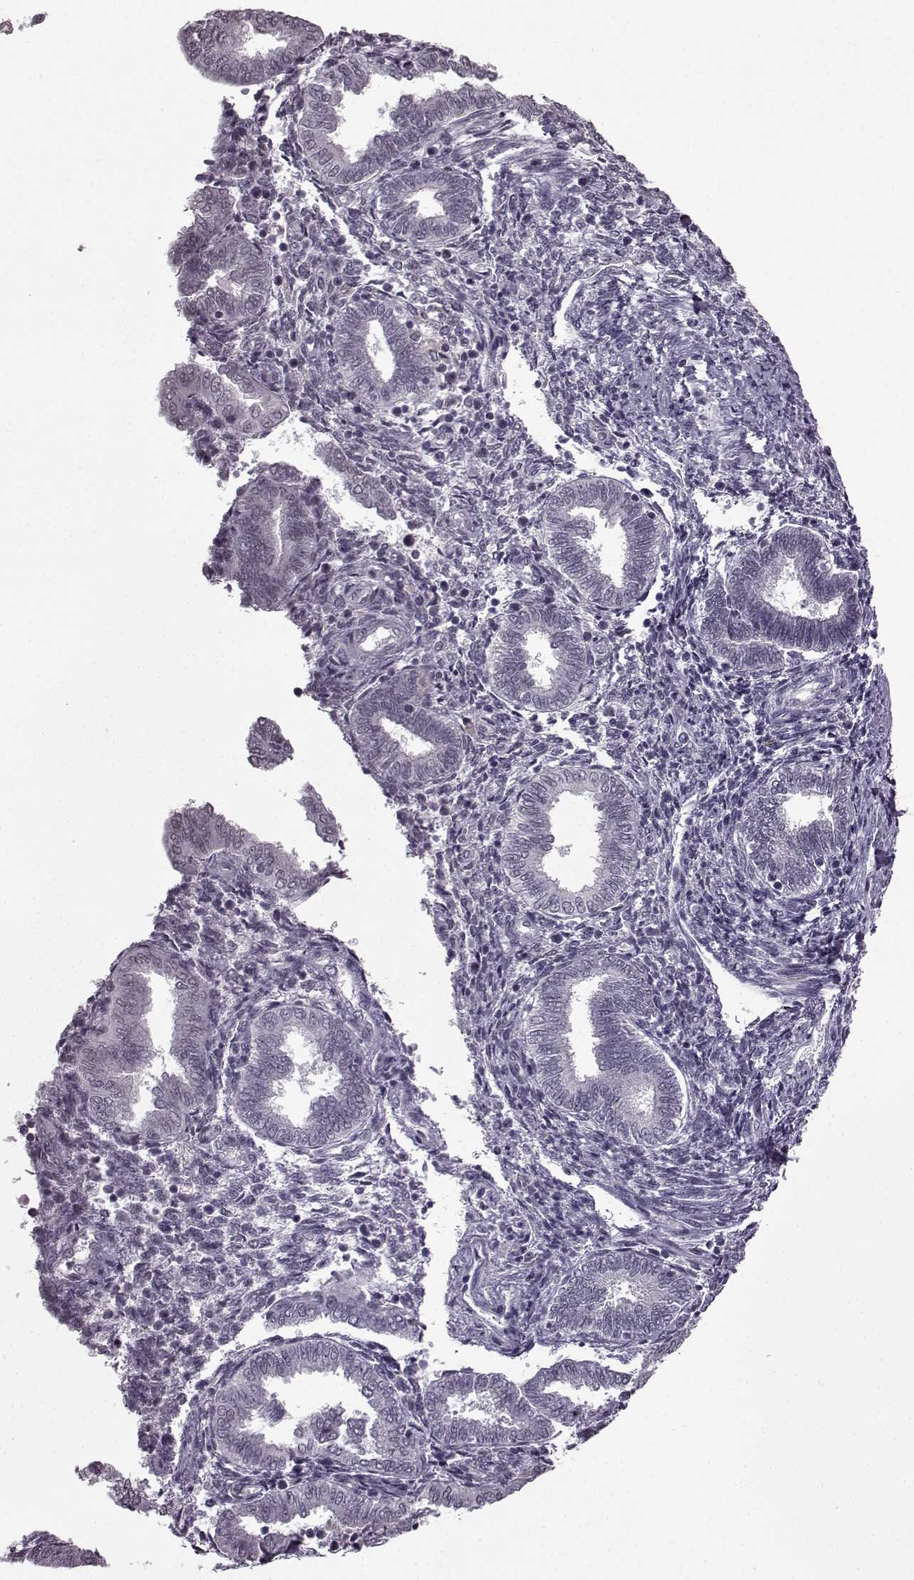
{"staining": {"intensity": "negative", "quantity": "none", "location": "none"}, "tissue": "endometrium", "cell_type": "Cells in endometrial stroma", "image_type": "normal", "snomed": [{"axis": "morphology", "description": "Normal tissue, NOS"}, {"axis": "topography", "description": "Endometrium"}], "caption": "DAB immunohistochemical staining of unremarkable human endometrium exhibits no significant staining in cells in endometrial stroma.", "gene": "SLC28A2", "patient": {"sex": "female", "age": 42}}